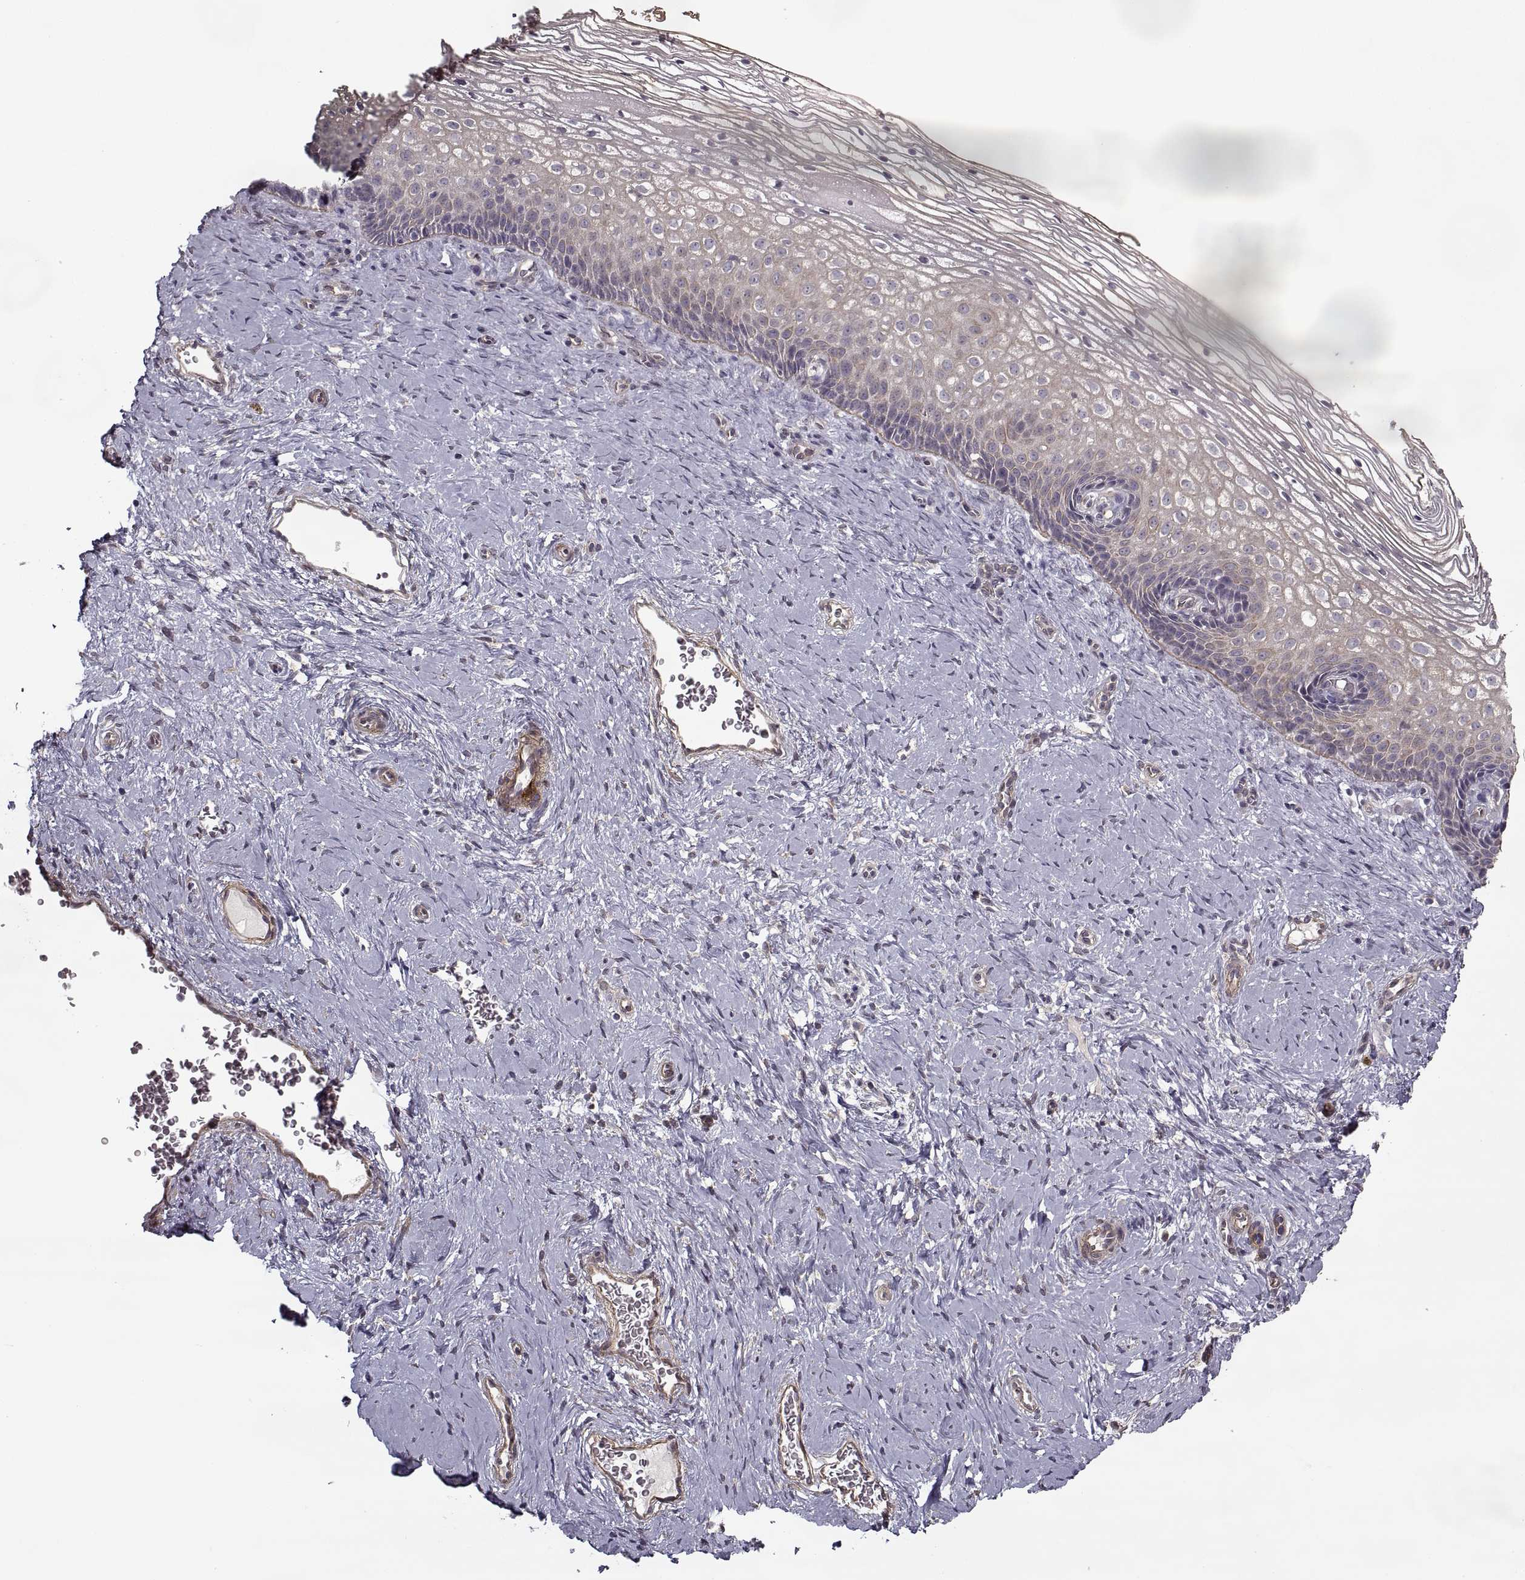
{"staining": {"intensity": "negative", "quantity": "none", "location": "none"}, "tissue": "cervix", "cell_type": "Glandular cells", "image_type": "normal", "snomed": [{"axis": "morphology", "description": "Normal tissue, NOS"}, {"axis": "topography", "description": "Cervix"}], "caption": "Glandular cells are negative for protein expression in unremarkable human cervix. The staining is performed using DAB brown chromogen with nuclei counter-stained in using hematoxylin.", "gene": "LAMB2", "patient": {"sex": "female", "age": 34}}